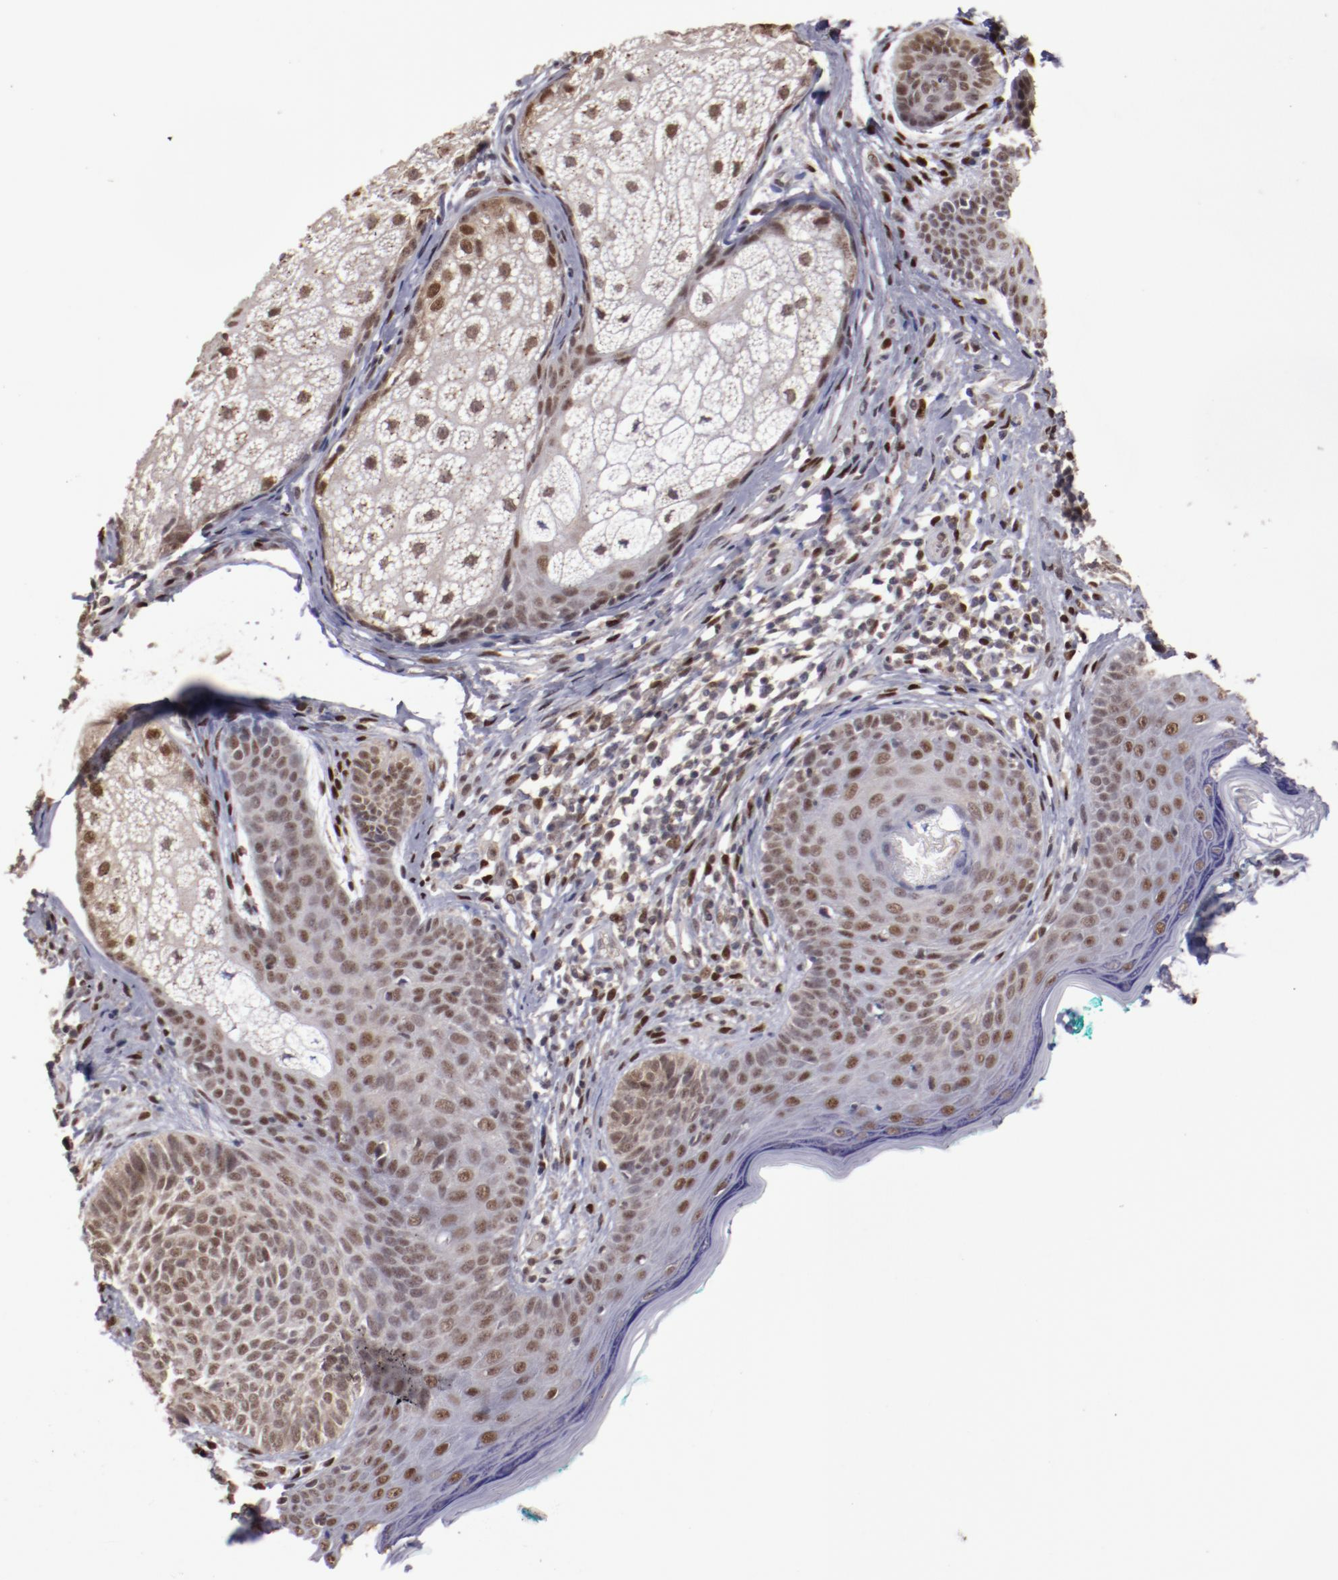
{"staining": {"intensity": "moderate", "quantity": ">75%", "location": "nuclear"}, "tissue": "skin cancer", "cell_type": "Tumor cells", "image_type": "cancer", "snomed": [{"axis": "morphology", "description": "Normal tissue, NOS"}, {"axis": "morphology", "description": "Basal cell carcinoma"}, {"axis": "topography", "description": "Skin"}], "caption": "Protein staining of skin cancer (basal cell carcinoma) tissue exhibits moderate nuclear staining in about >75% of tumor cells. (IHC, brightfield microscopy, high magnification).", "gene": "ARNT", "patient": {"sex": "male", "age": 76}}